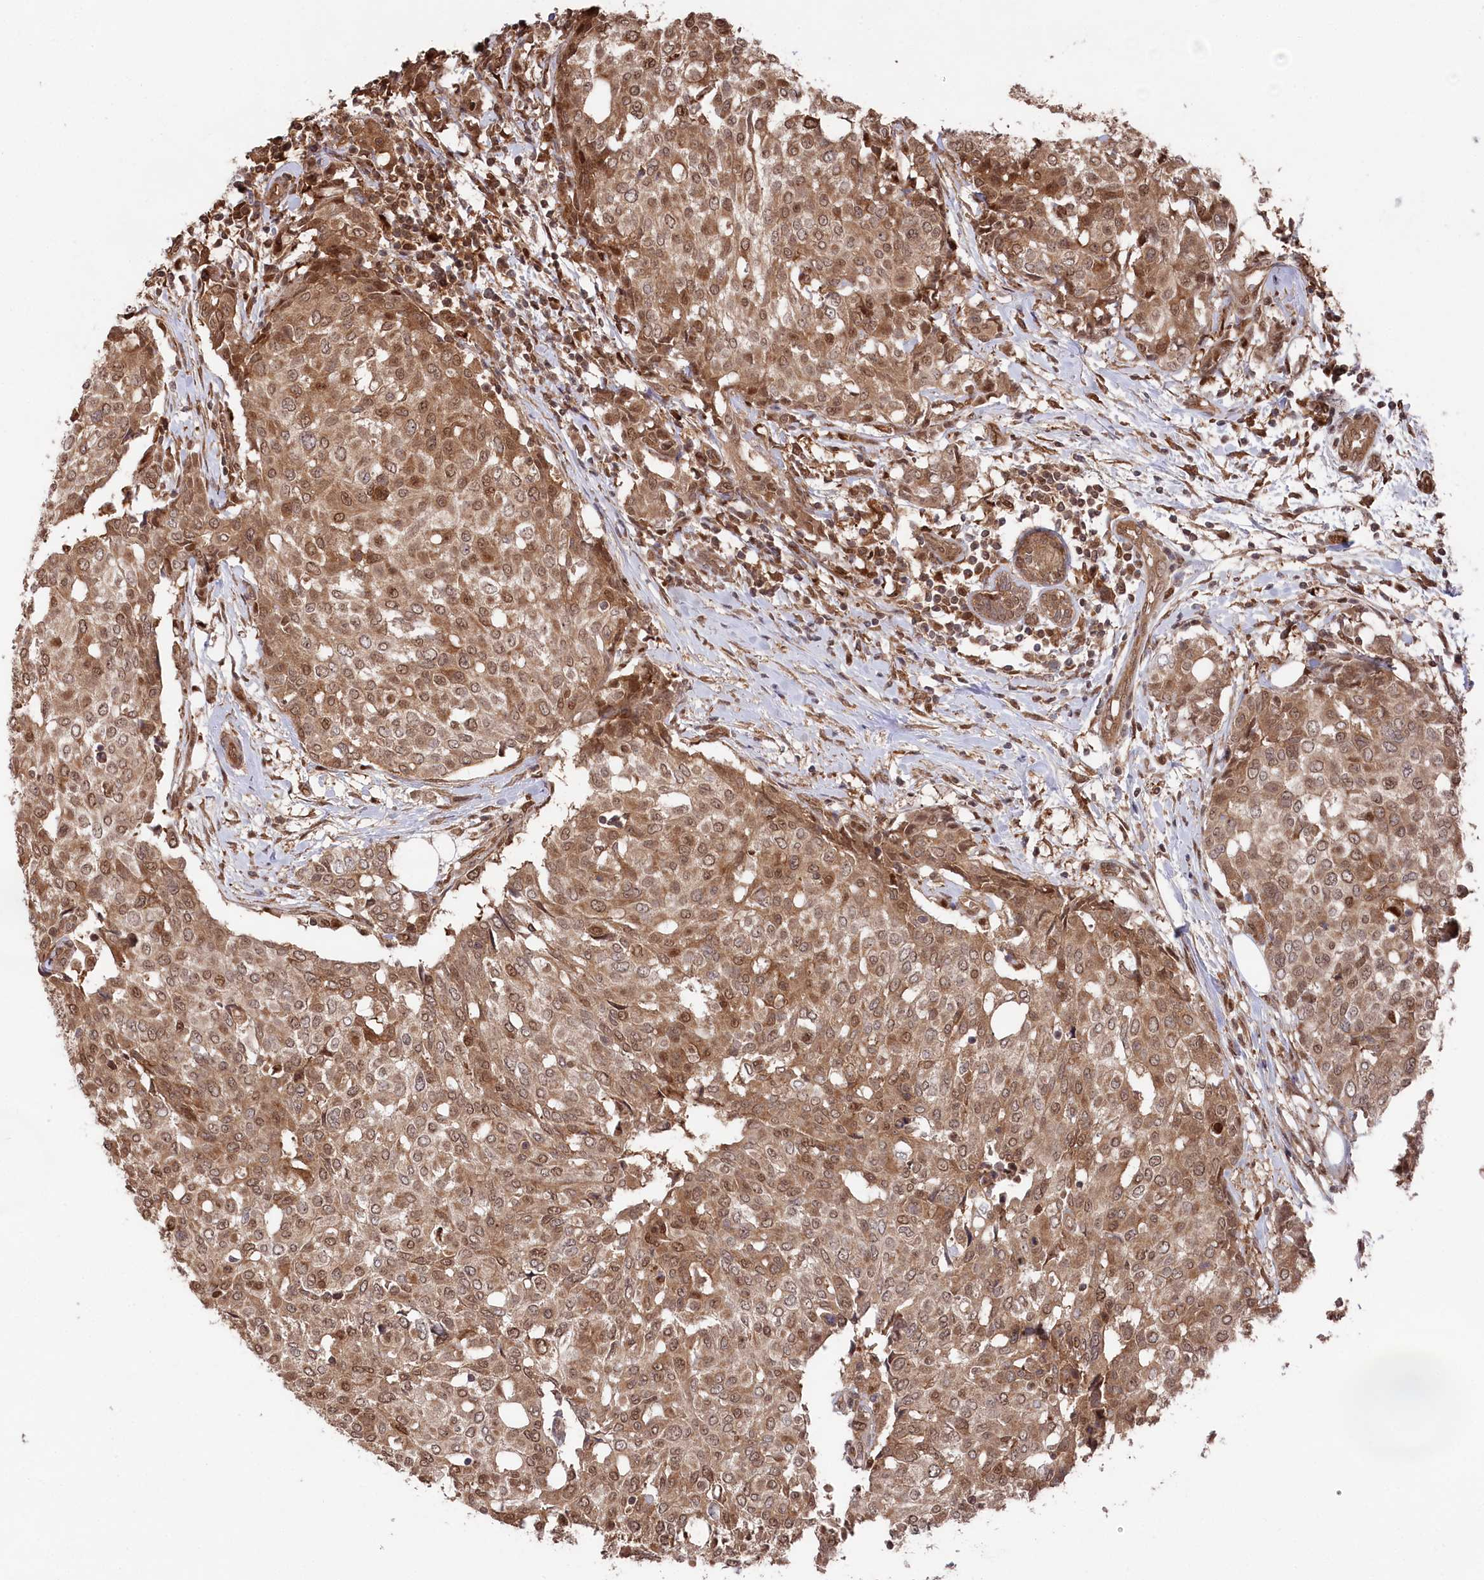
{"staining": {"intensity": "moderate", "quantity": ">75%", "location": "cytoplasmic/membranous,nuclear"}, "tissue": "breast cancer", "cell_type": "Tumor cells", "image_type": "cancer", "snomed": [{"axis": "morphology", "description": "Lobular carcinoma"}, {"axis": "topography", "description": "Breast"}], "caption": "High-magnification brightfield microscopy of breast lobular carcinoma stained with DAB (brown) and counterstained with hematoxylin (blue). tumor cells exhibit moderate cytoplasmic/membranous and nuclear expression is identified in about>75% of cells.", "gene": "PSMA1", "patient": {"sex": "female", "age": 51}}